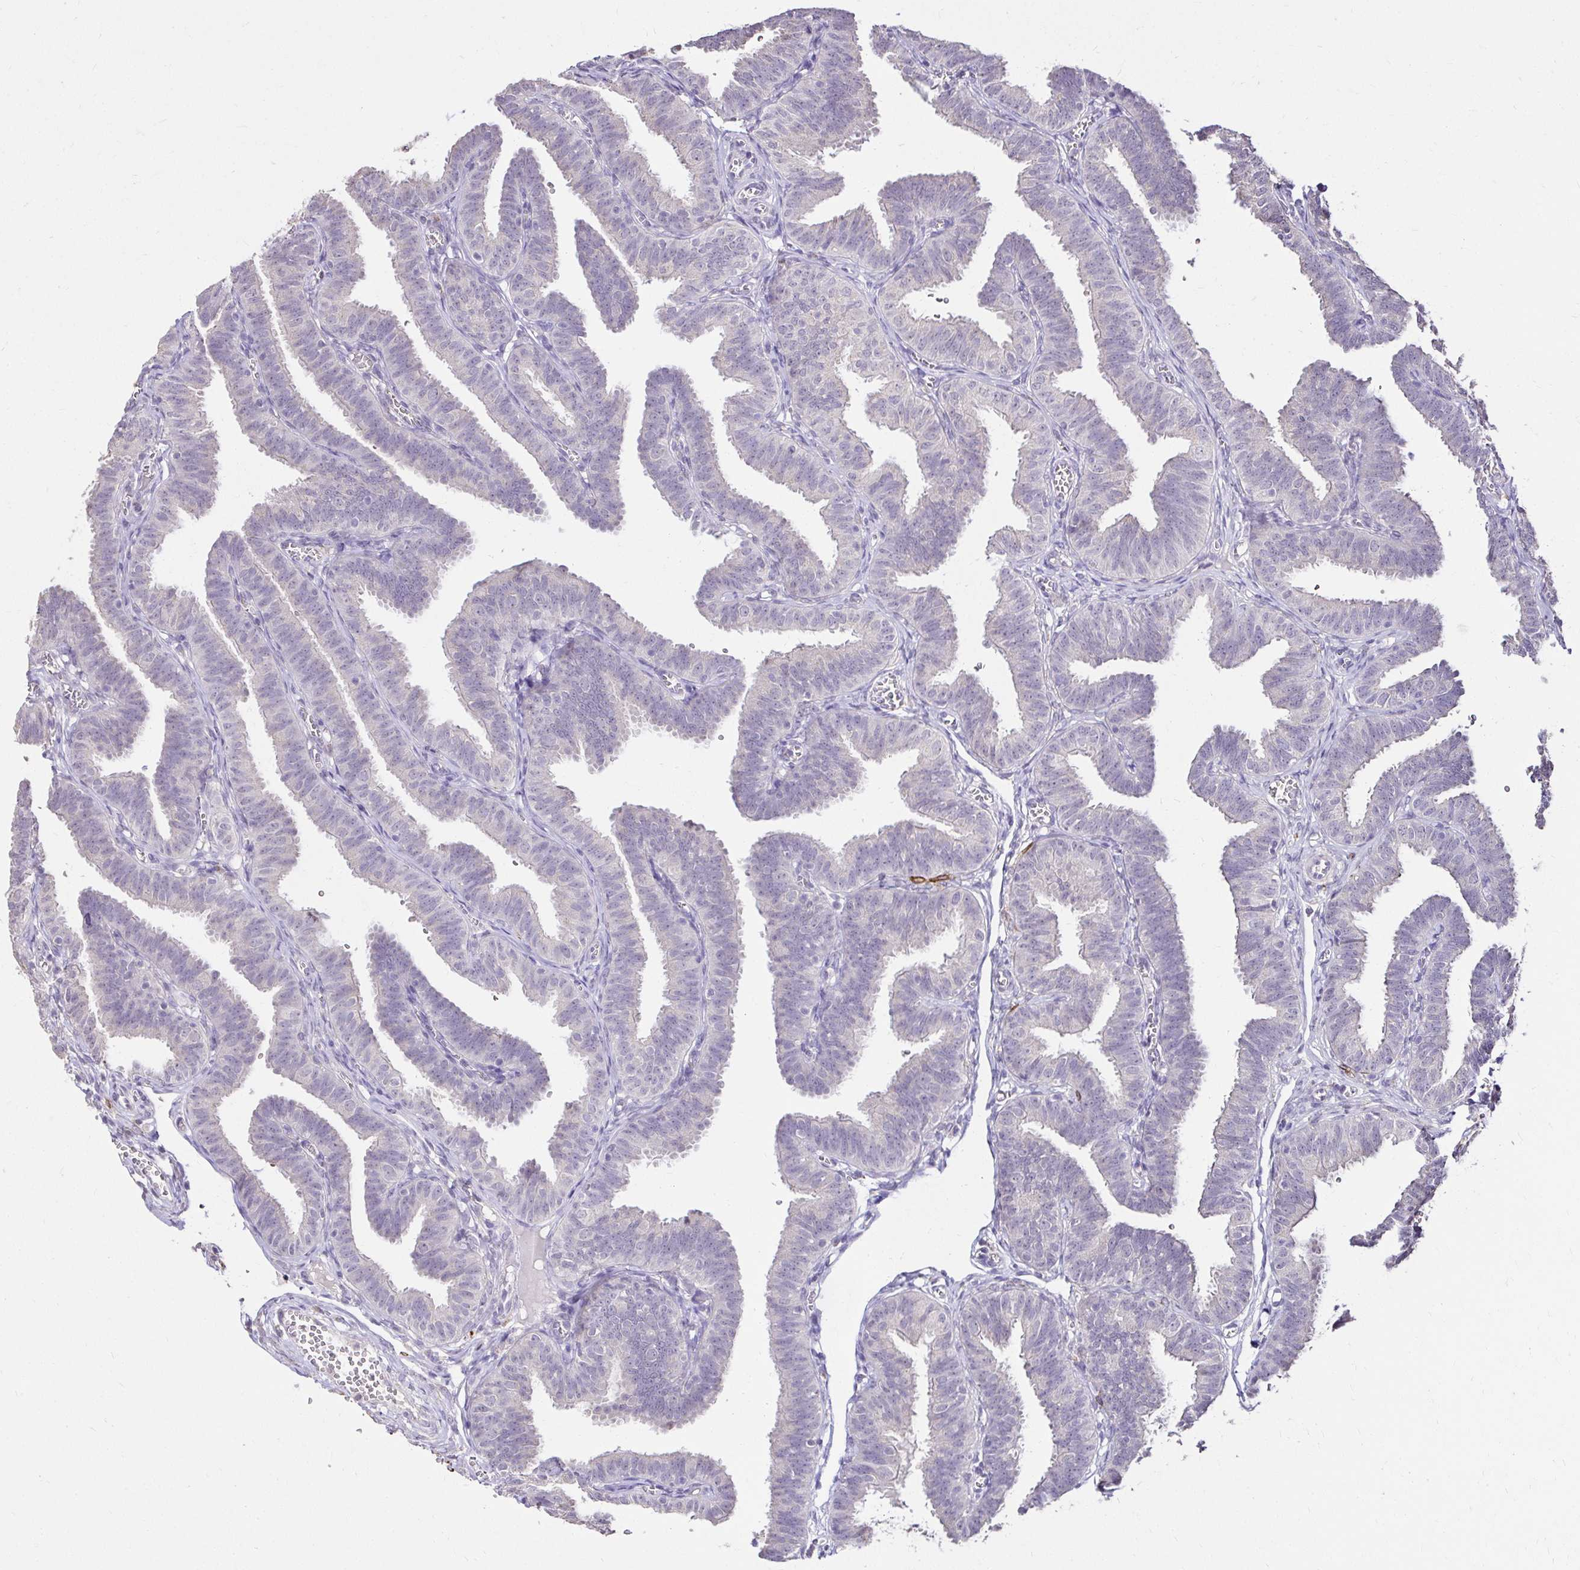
{"staining": {"intensity": "weak", "quantity": "25%-75%", "location": "cytoplasmic/membranous"}, "tissue": "fallopian tube", "cell_type": "Glandular cells", "image_type": "normal", "snomed": [{"axis": "morphology", "description": "Normal tissue, NOS"}, {"axis": "topography", "description": "Fallopian tube"}], "caption": "Brown immunohistochemical staining in normal human fallopian tube reveals weak cytoplasmic/membranous positivity in about 25%-75% of glandular cells. The protein of interest is stained brown, and the nuclei are stained in blue (DAB IHC with brightfield microscopy, high magnification).", "gene": "KIAA1210", "patient": {"sex": "female", "age": 25}}